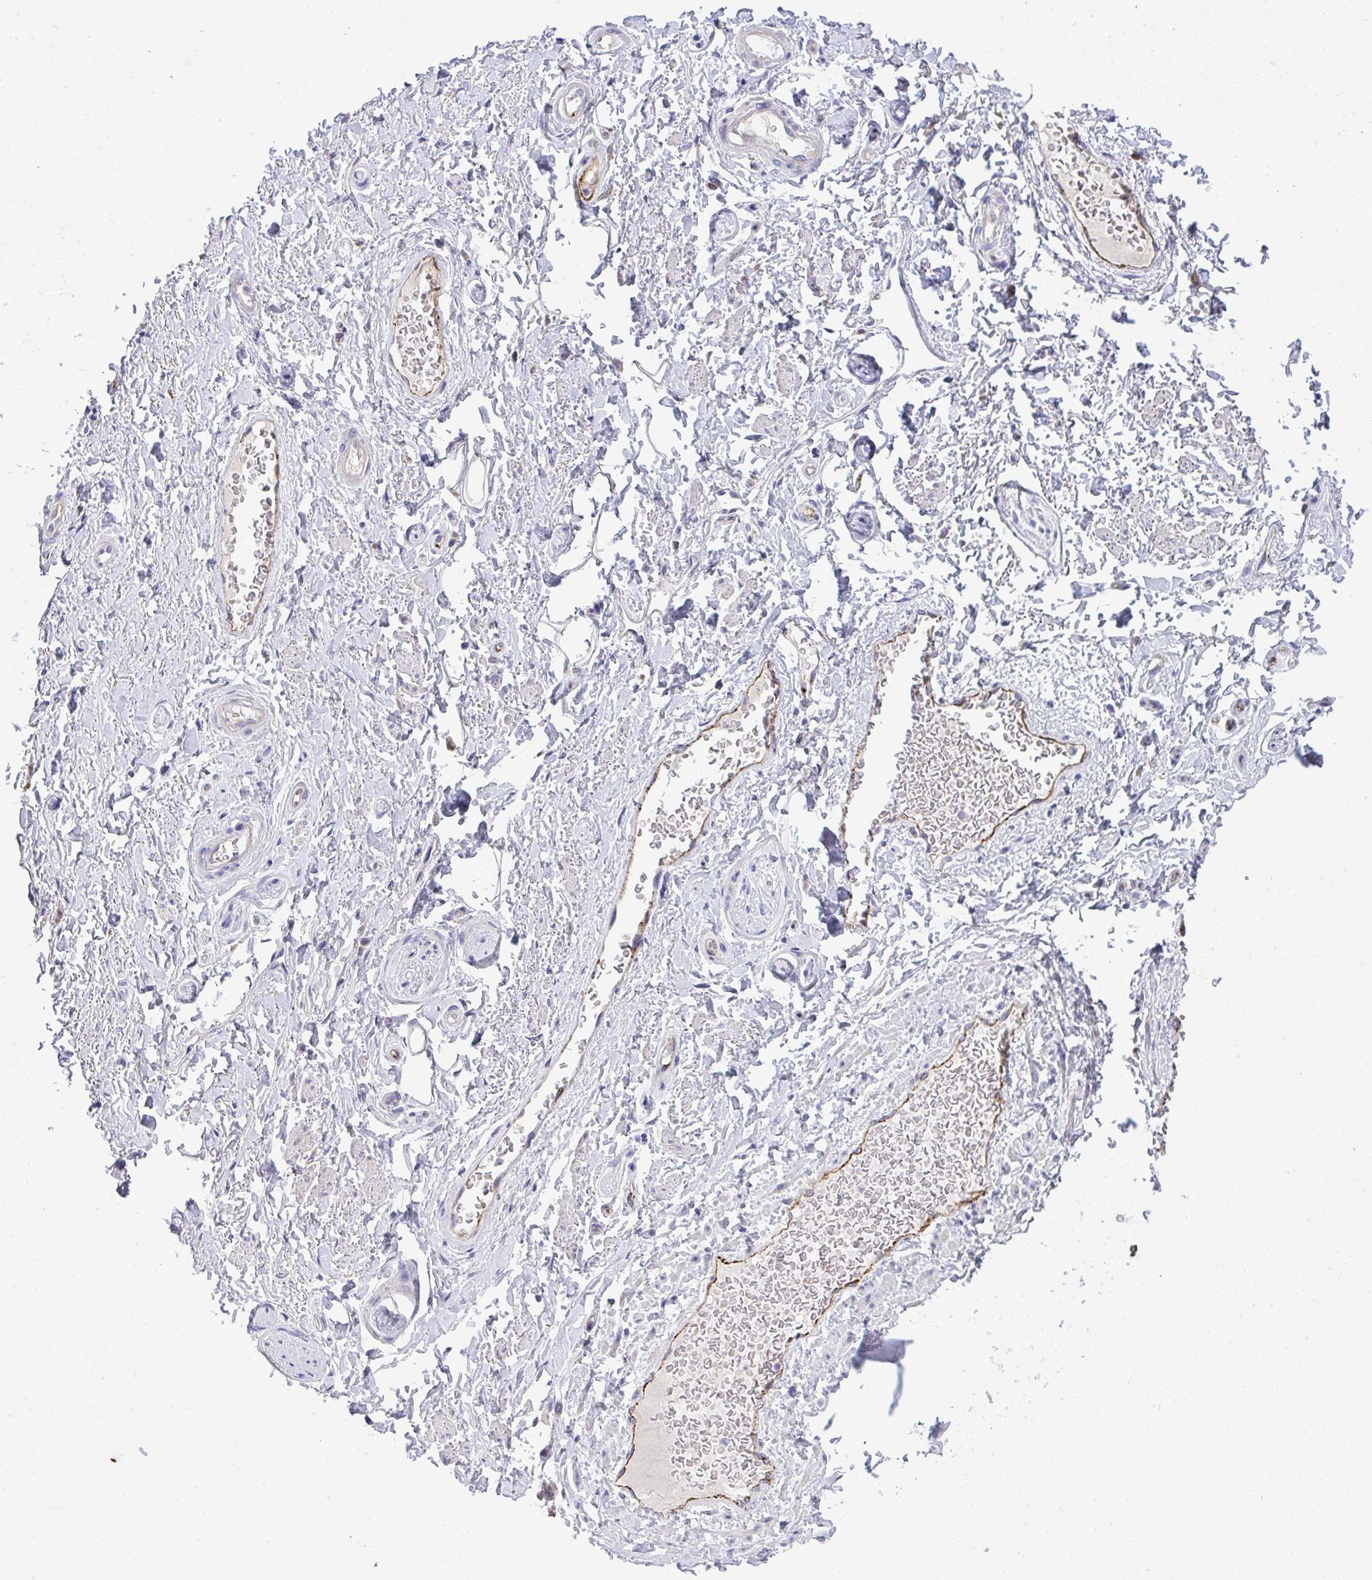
{"staining": {"intensity": "negative", "quantity": "none", "location": "none"}, "tissue": "adipose tissue", "cell_type": "Adipocytes", "image_type": "normal", "snomed": [{"axis": "morphology", "description": "Normal tissue, NOS"}, {"axis": "topography", "description": "Peripheral nerve tissue"}], "caption": "A micrograph of human adipose tissue is negative for staining in adipocytes. Nuclei are stained in blue.", "gene": "TOR1AIP2", "patient": {"sex": "male", "age": 51}}